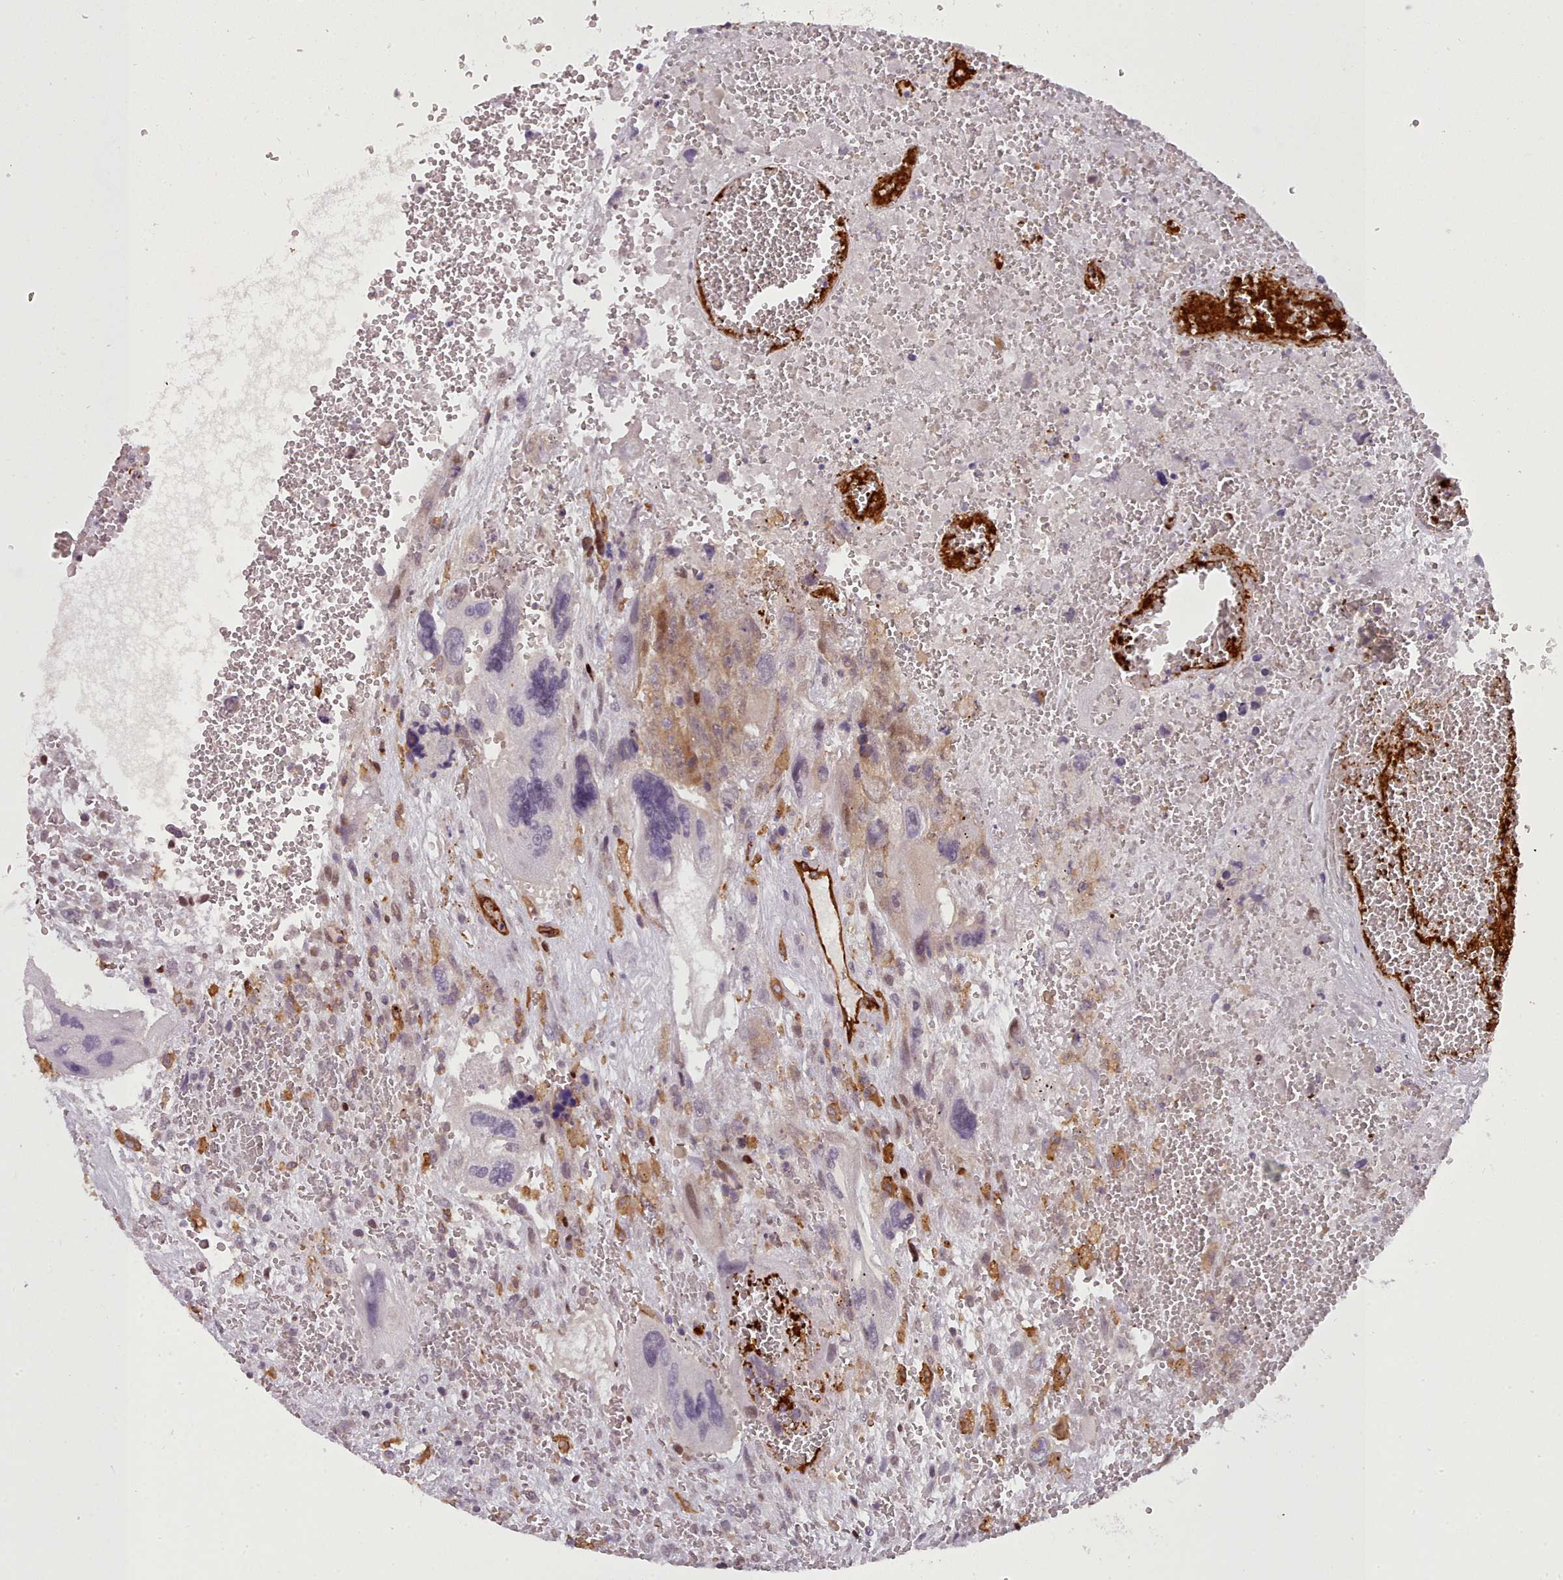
{"staining": {"intensity": "moderate", "quantity": "25%-75%", "location": "cytoplasmic/membranous"}, "tissue": "testis cancer", "cell_type": "Tumor cells", "image_type": "cancer", "snomed": [{"axis": "morphology", "description": "Carcinoma, Embryonal, NOS"}, {"axis": "topography", "description": "Testis"}], "caption": "The photomicrograph reveals staining of testis cancer (embryonal carcinoma), revealing moderate cytoplasmic/membranous protein expression (brown color) within tumor cells.", "gene": "CD300LF", "patient": {"sex": "male", "age": 28}}